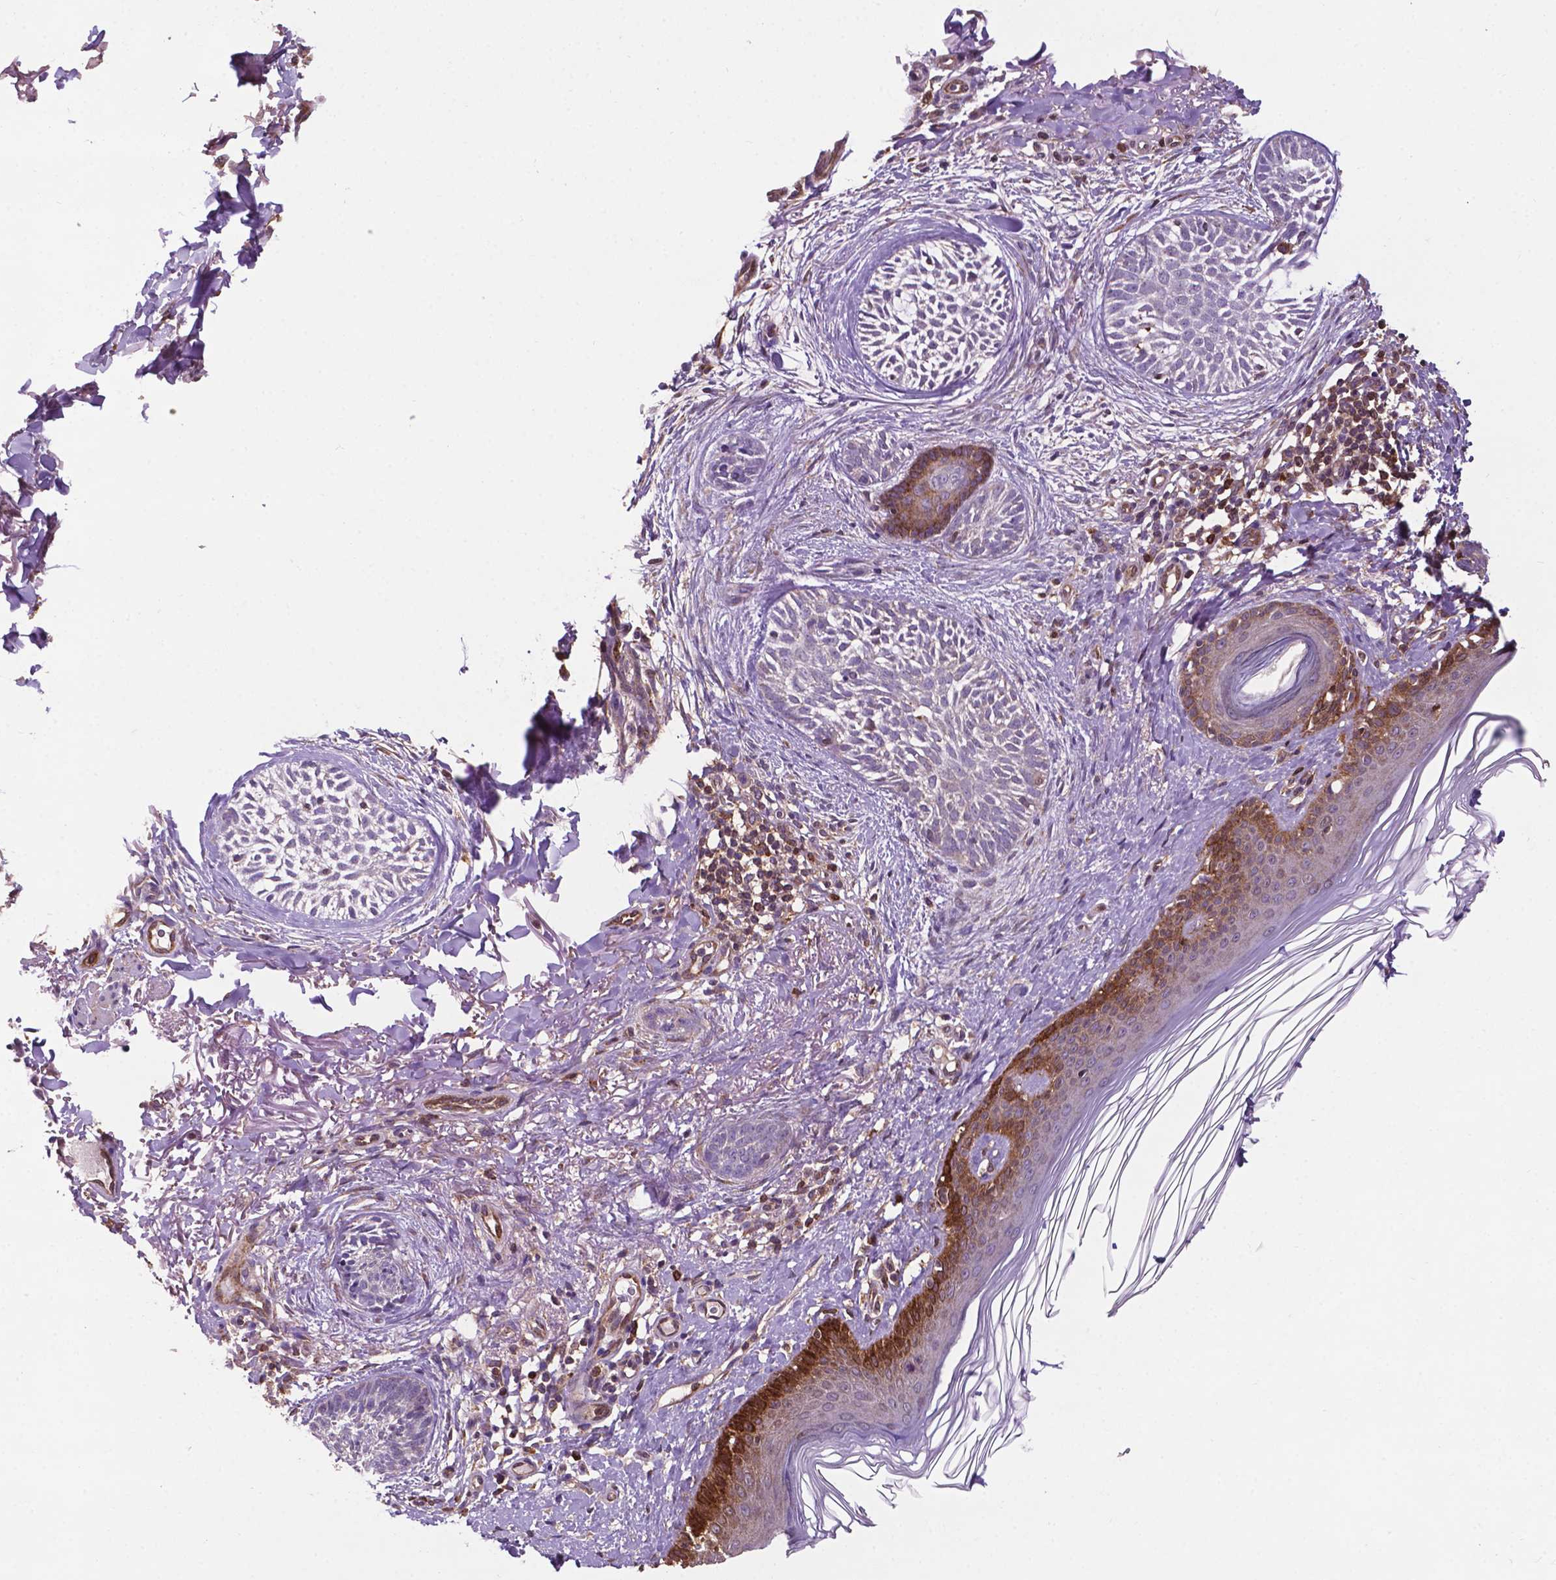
{"staining": {"intensity": "negative", "quantity": "none", "location": "none"}, "tissue": "skin cancer", "cell_type": "Tumor cells", "image_type": "cancer", "snomed": [{"axis": "morphology", "description": "Basal cell carcinoma"}, {"axis": "topography", "description": "Skin"}], "caption": "This is an immunohistochemistry (IHC) micrograph of human basal cell carcinoma (skin). There is no expression in tumor cells.", "gene": "SMAD3", "patient": {"sex": "female", "age": 68}}